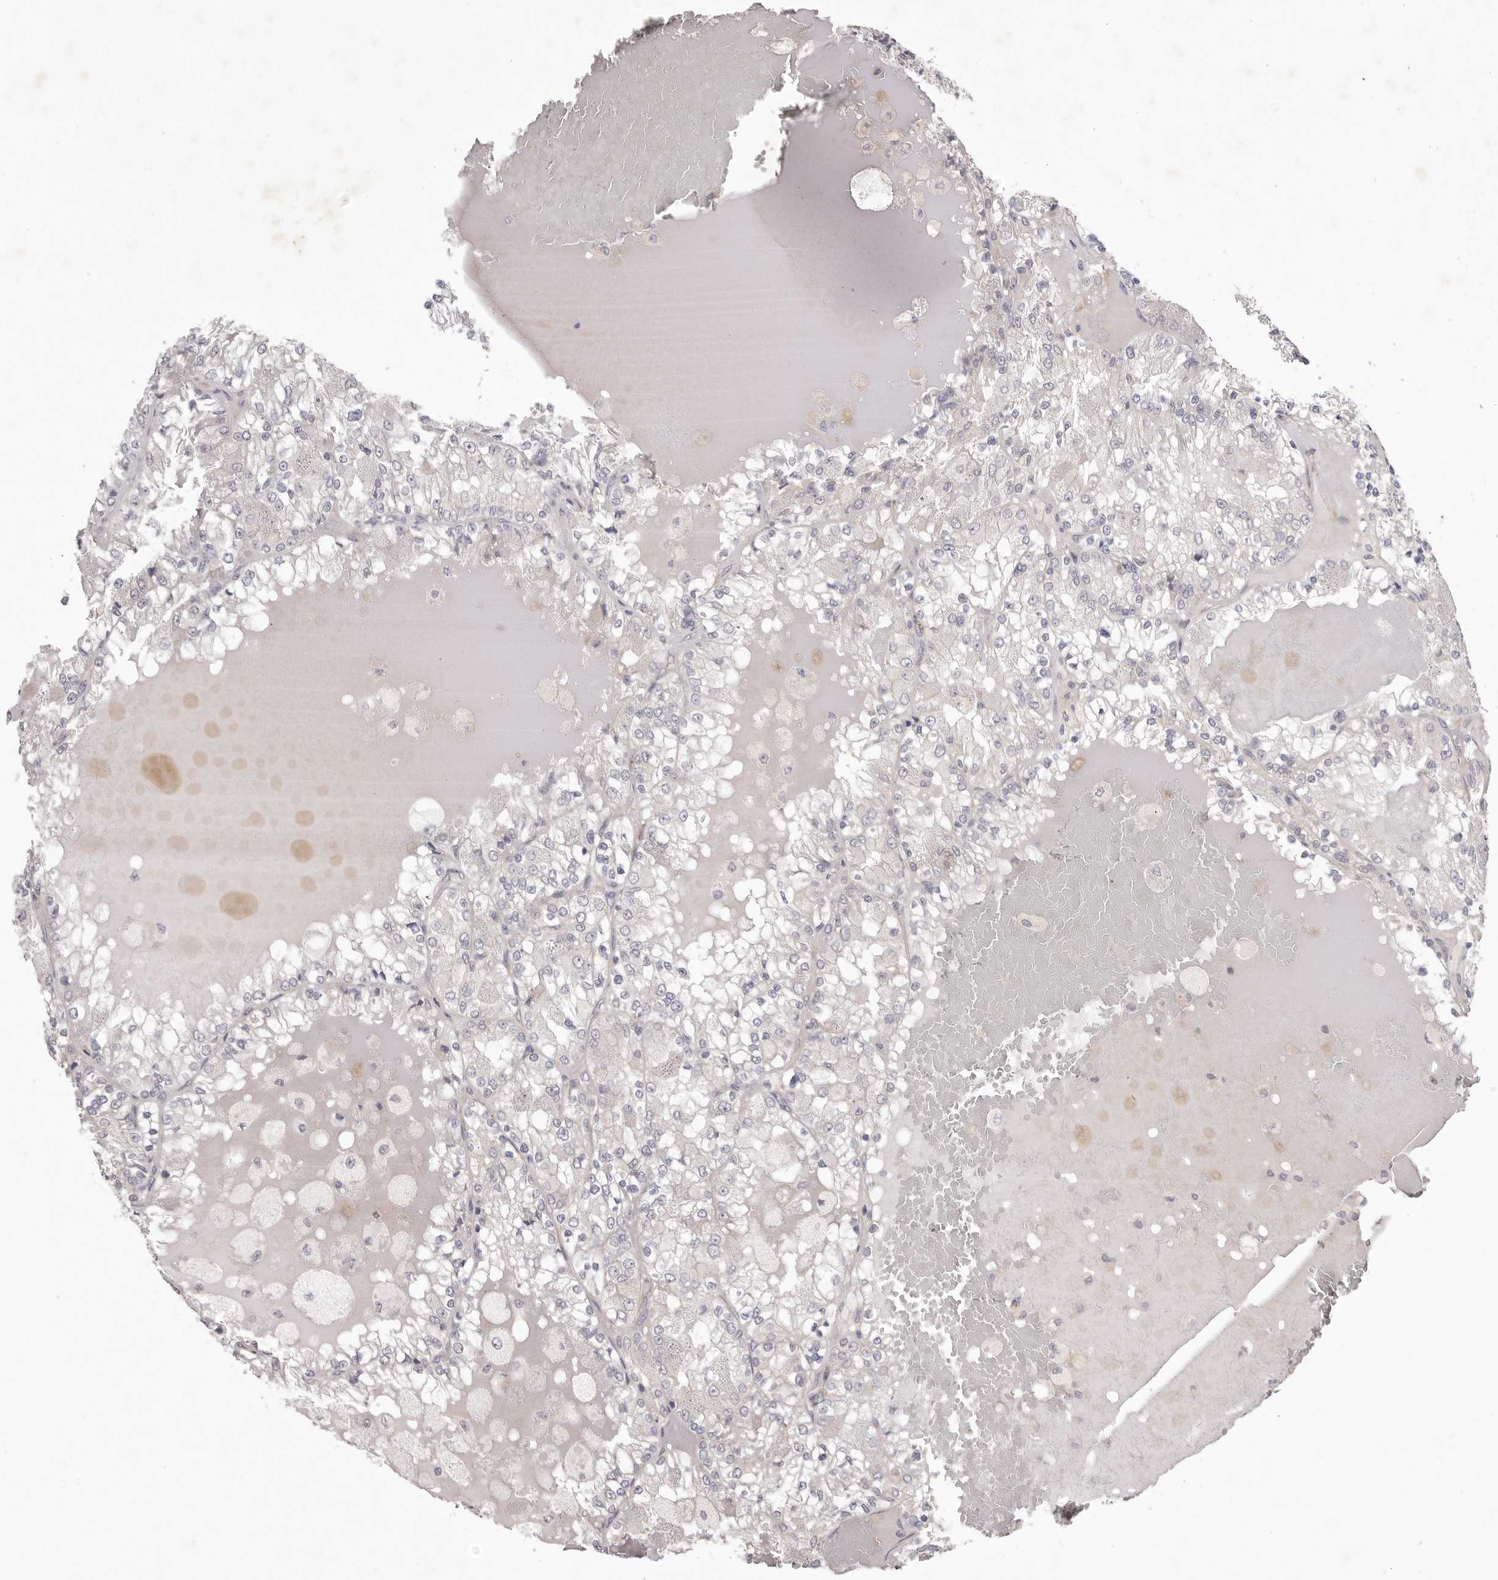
{"staining": {"intensity": "negative", "quantity": "none", "location": "none"}, "tissue": "renal cancer", "cell_type": "Tumor cells", "image_type": "cancer", "snomed": [{"axis": "morphology", "description": "Adenocarcinoma, NOS"}, {"axis": "topography", "description": "Kidney"}], "caption": "This is a histopathology image of immunohistochemistry (IHC) staining of adenocarcinoma (renal), which shows no expression in tumor cells.", "gene": "PNRC1", "patient": {"sex": "female", "age": 56}}